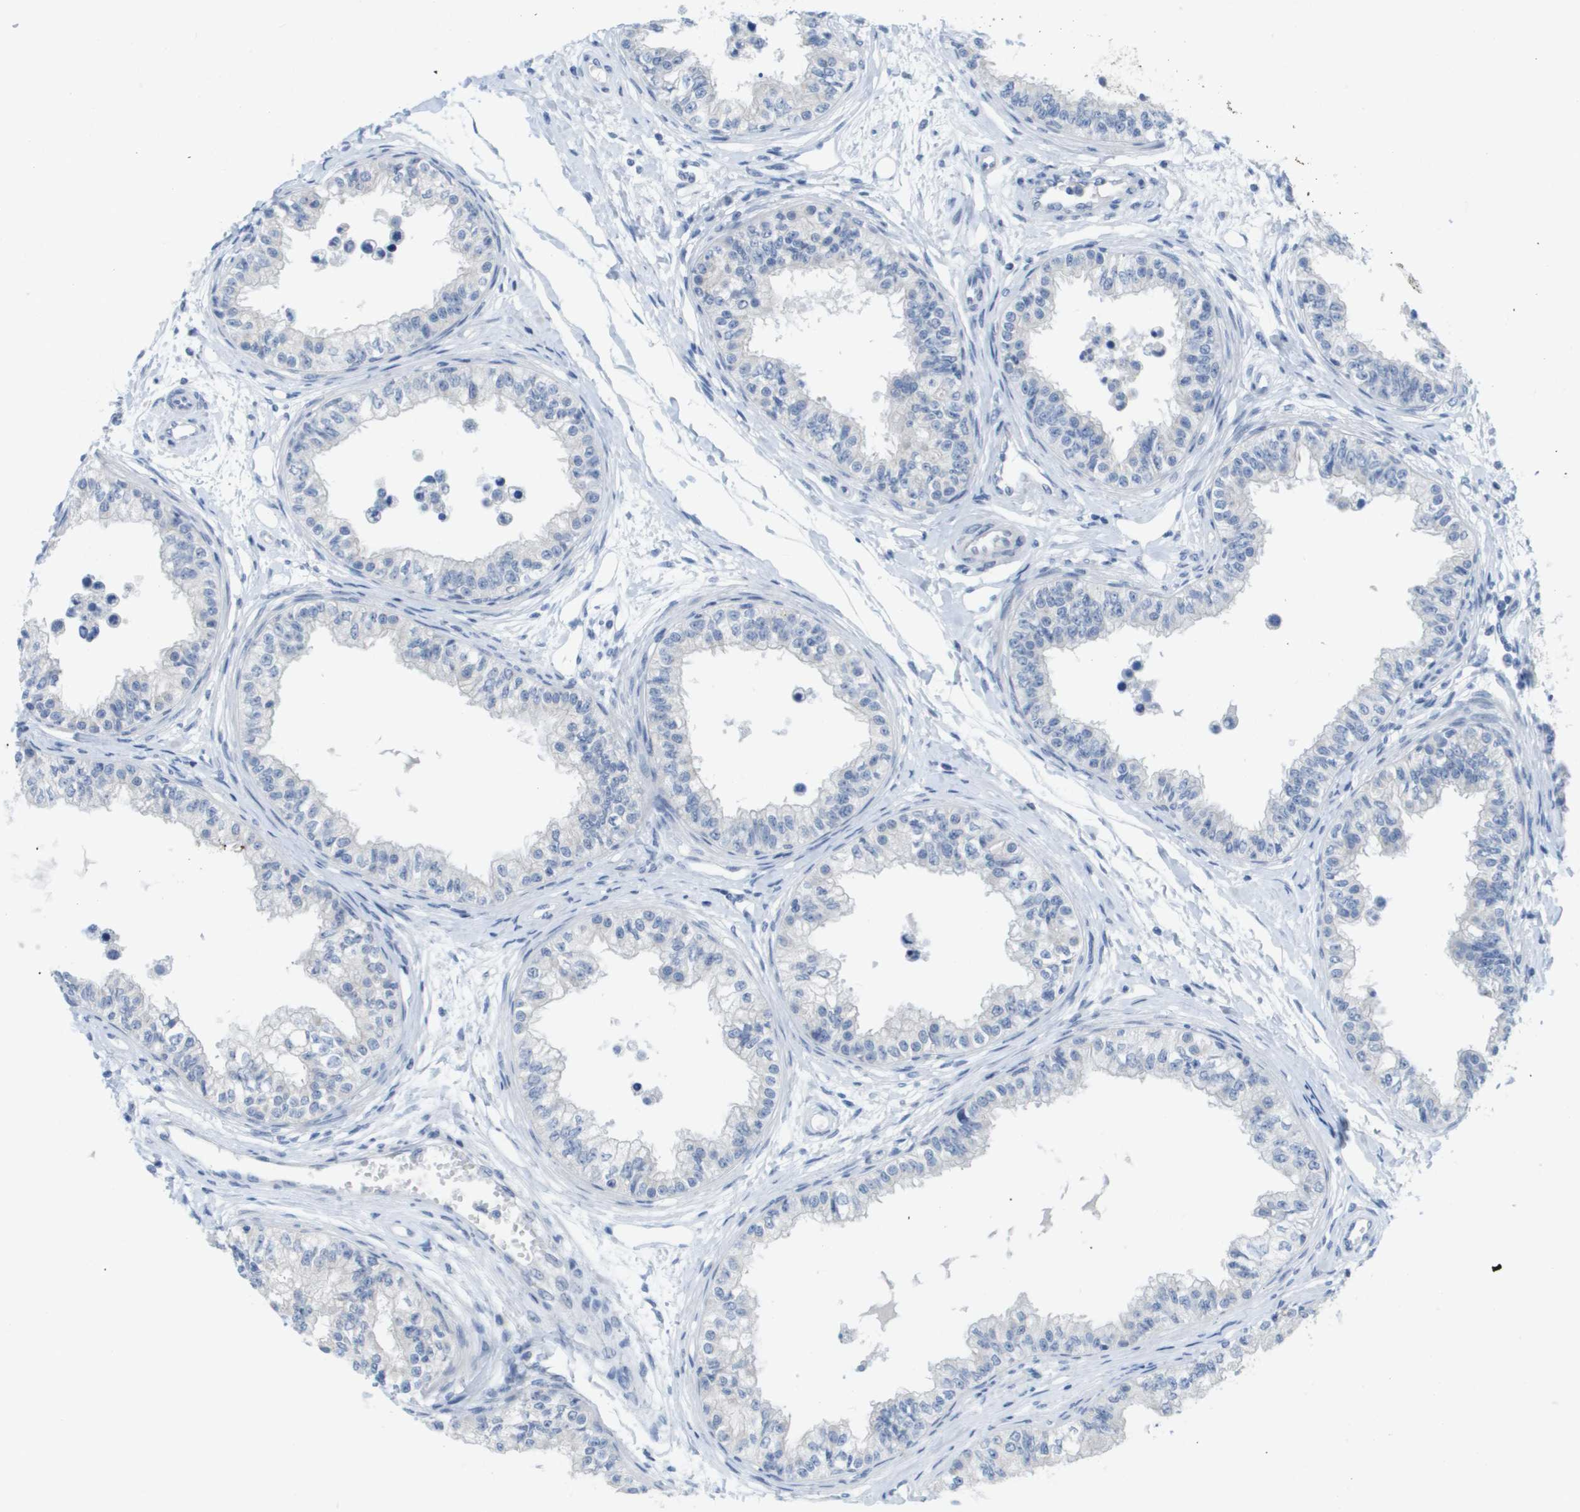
{"staining": {"intensity": "negative", "quantity": "none", "location": "none"}, "tissue": "epididymis", "cell_type": "Glandular cells", "image_type": "normal", "snomed": [{"axis": "morphology", "description": "Normal tissue, NOS"}, {"axis": "morphology", "description": "Adenocarcinoma, metastatic, NOS"}, {"axis": "topography", "description": "Testis"}, {"axis": "topography", "description": "Epididymis"}], "caption": "DAB (3,3'-diaminobenzidine) immunohistochemical staining of benign epididymis reveals no significant expression in glandular cells.", "gene": "PDE4A", "patient": {"sex": "male", "age": 26}}